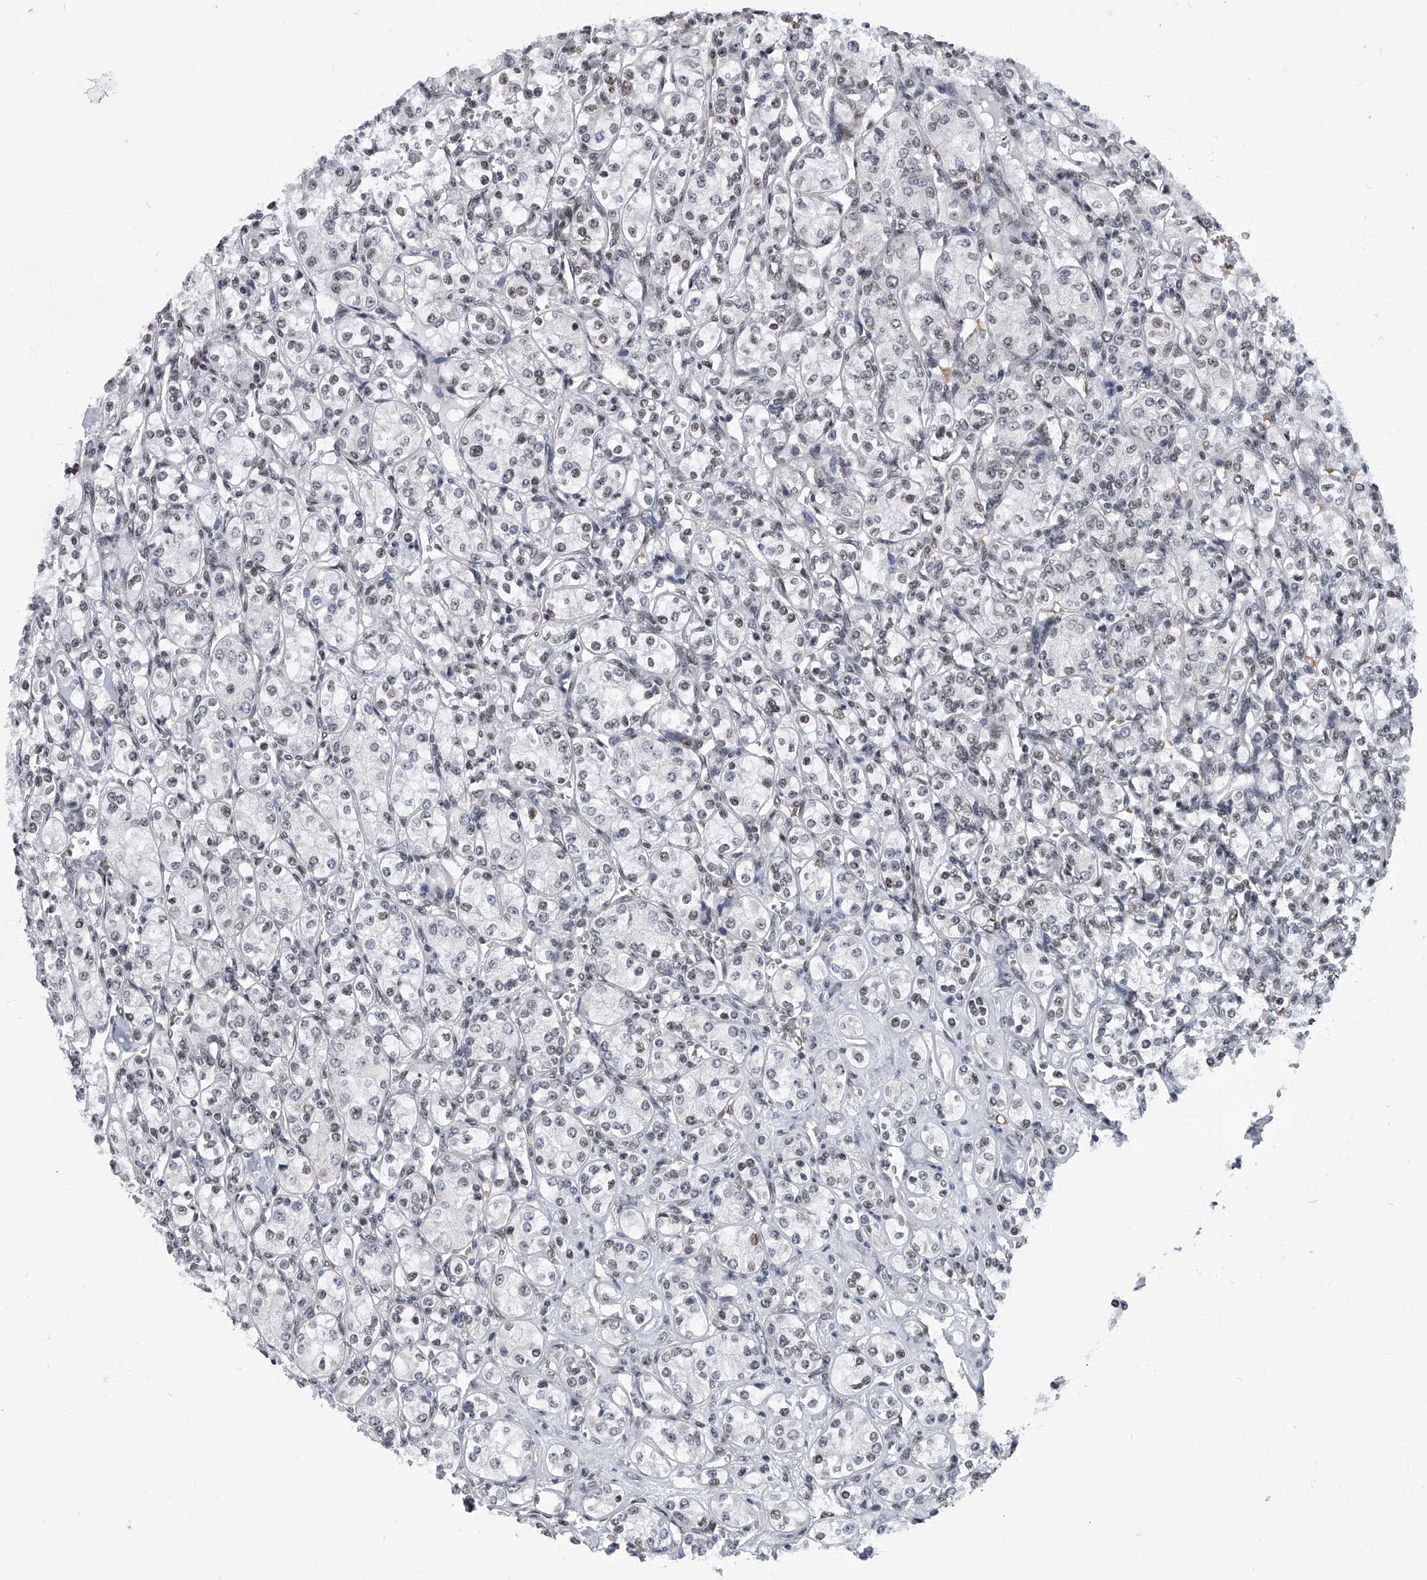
{"staining": {"intensity": "weak", "quantity": ">75%", "location": "nuclear"}, "tissue": "renal cancer", "cell_type": "Tumor cells", "image_type": "cancer", "snomed": [{"axis": "morphology", "description": "Adenocarcinoma, NOS"}, {"axis": "topography", "description": "Kidney"}], "caption": "Weak nuclear protein staining is appreciated in approximately >75% of tumor cells in renal adenocarcinoma. (DAB (3,3'-diaminobenzidine) = brown stain, brightfield microscopy at high magnification).", "gene": "SIM2", "patient": {"sex": "male", "age": 77}}